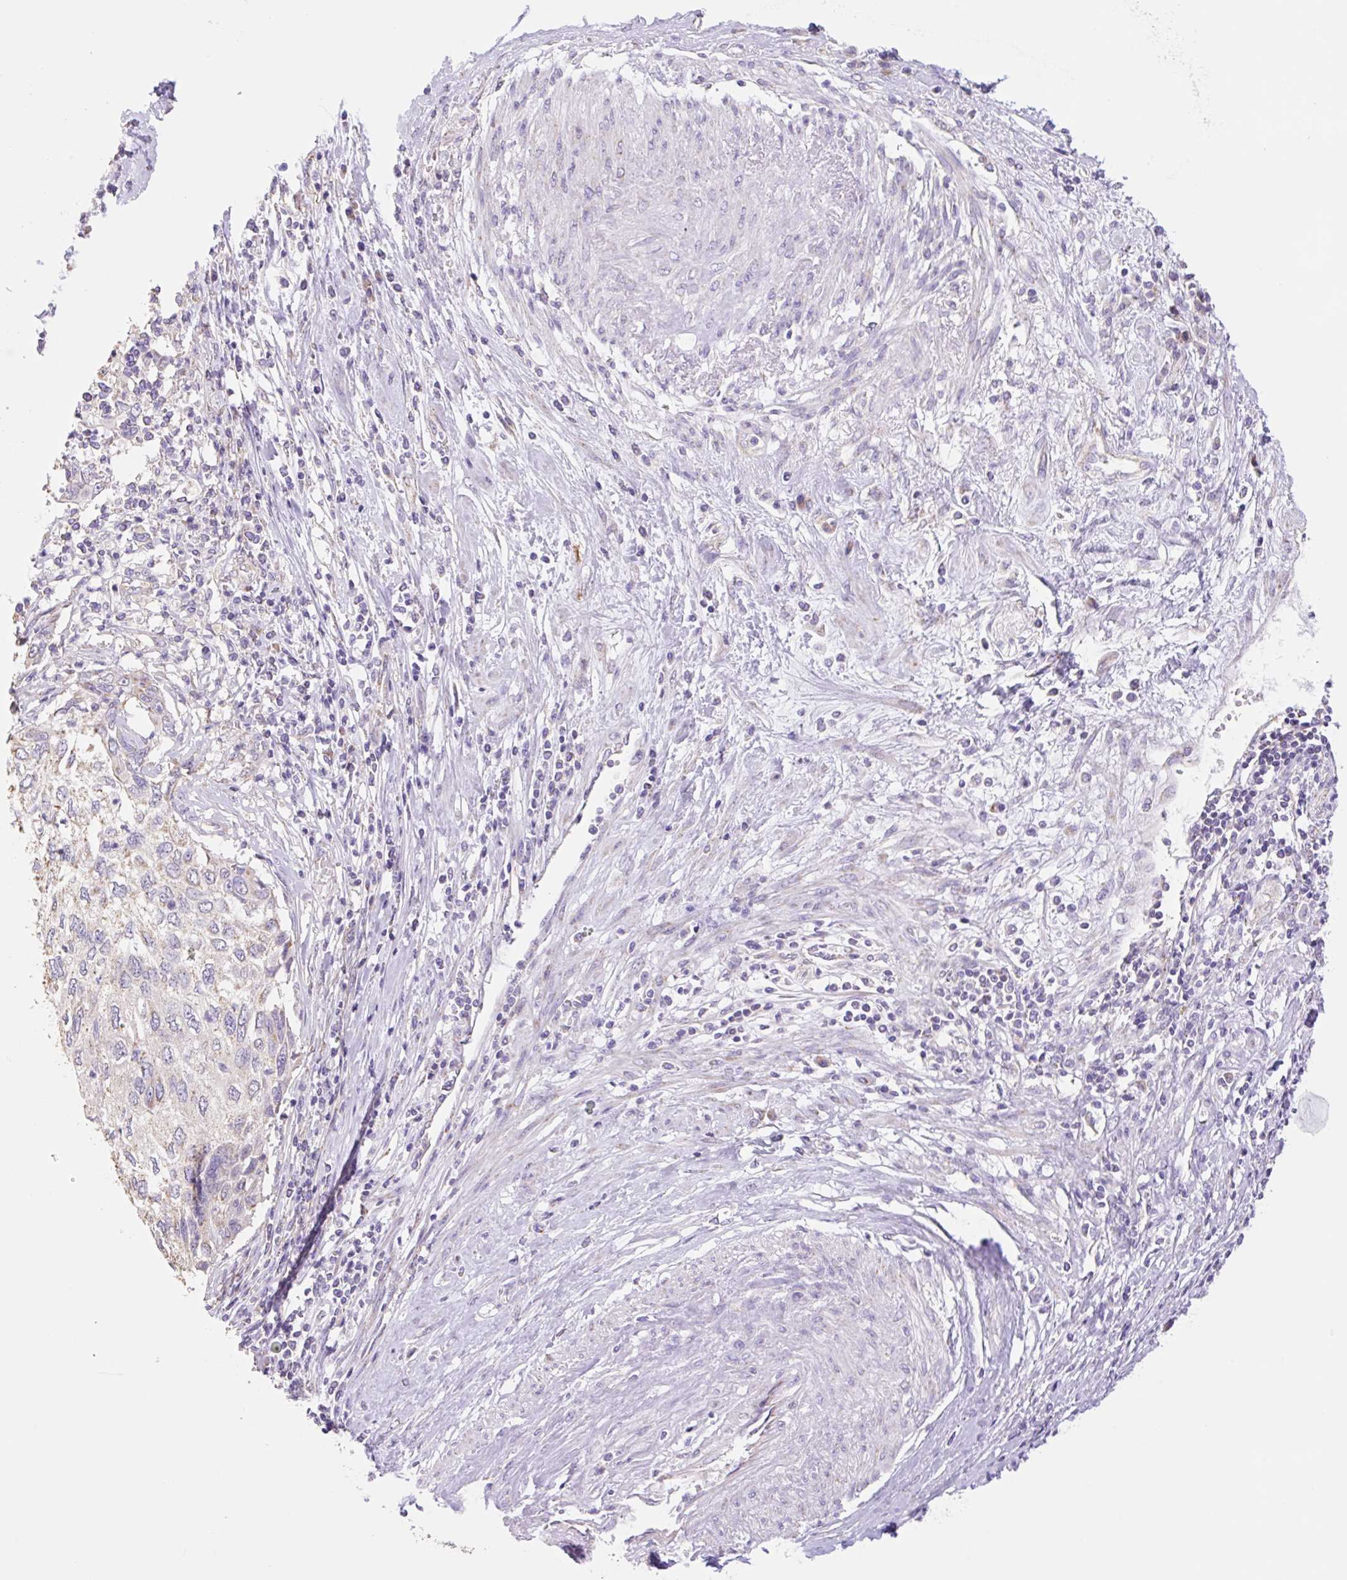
{"staining": {"intensity": "negative", "quantity": "none", "location": "none"}, "tissue": "cervical cancer", "cell_type": "Tumor cells", "image_type": "cancer", "snomed": [{"axis": "morphology", "description": "Squamous cell carcinoma, NOS"}, {"axis": "topography", "description": "Cervix"}], "caption": "Photomicrograph shows no significant protein staining in tumor cells of cervical cancer.", "gene": "COPZ2", "patient": {"sex": "female", "age": 70}}